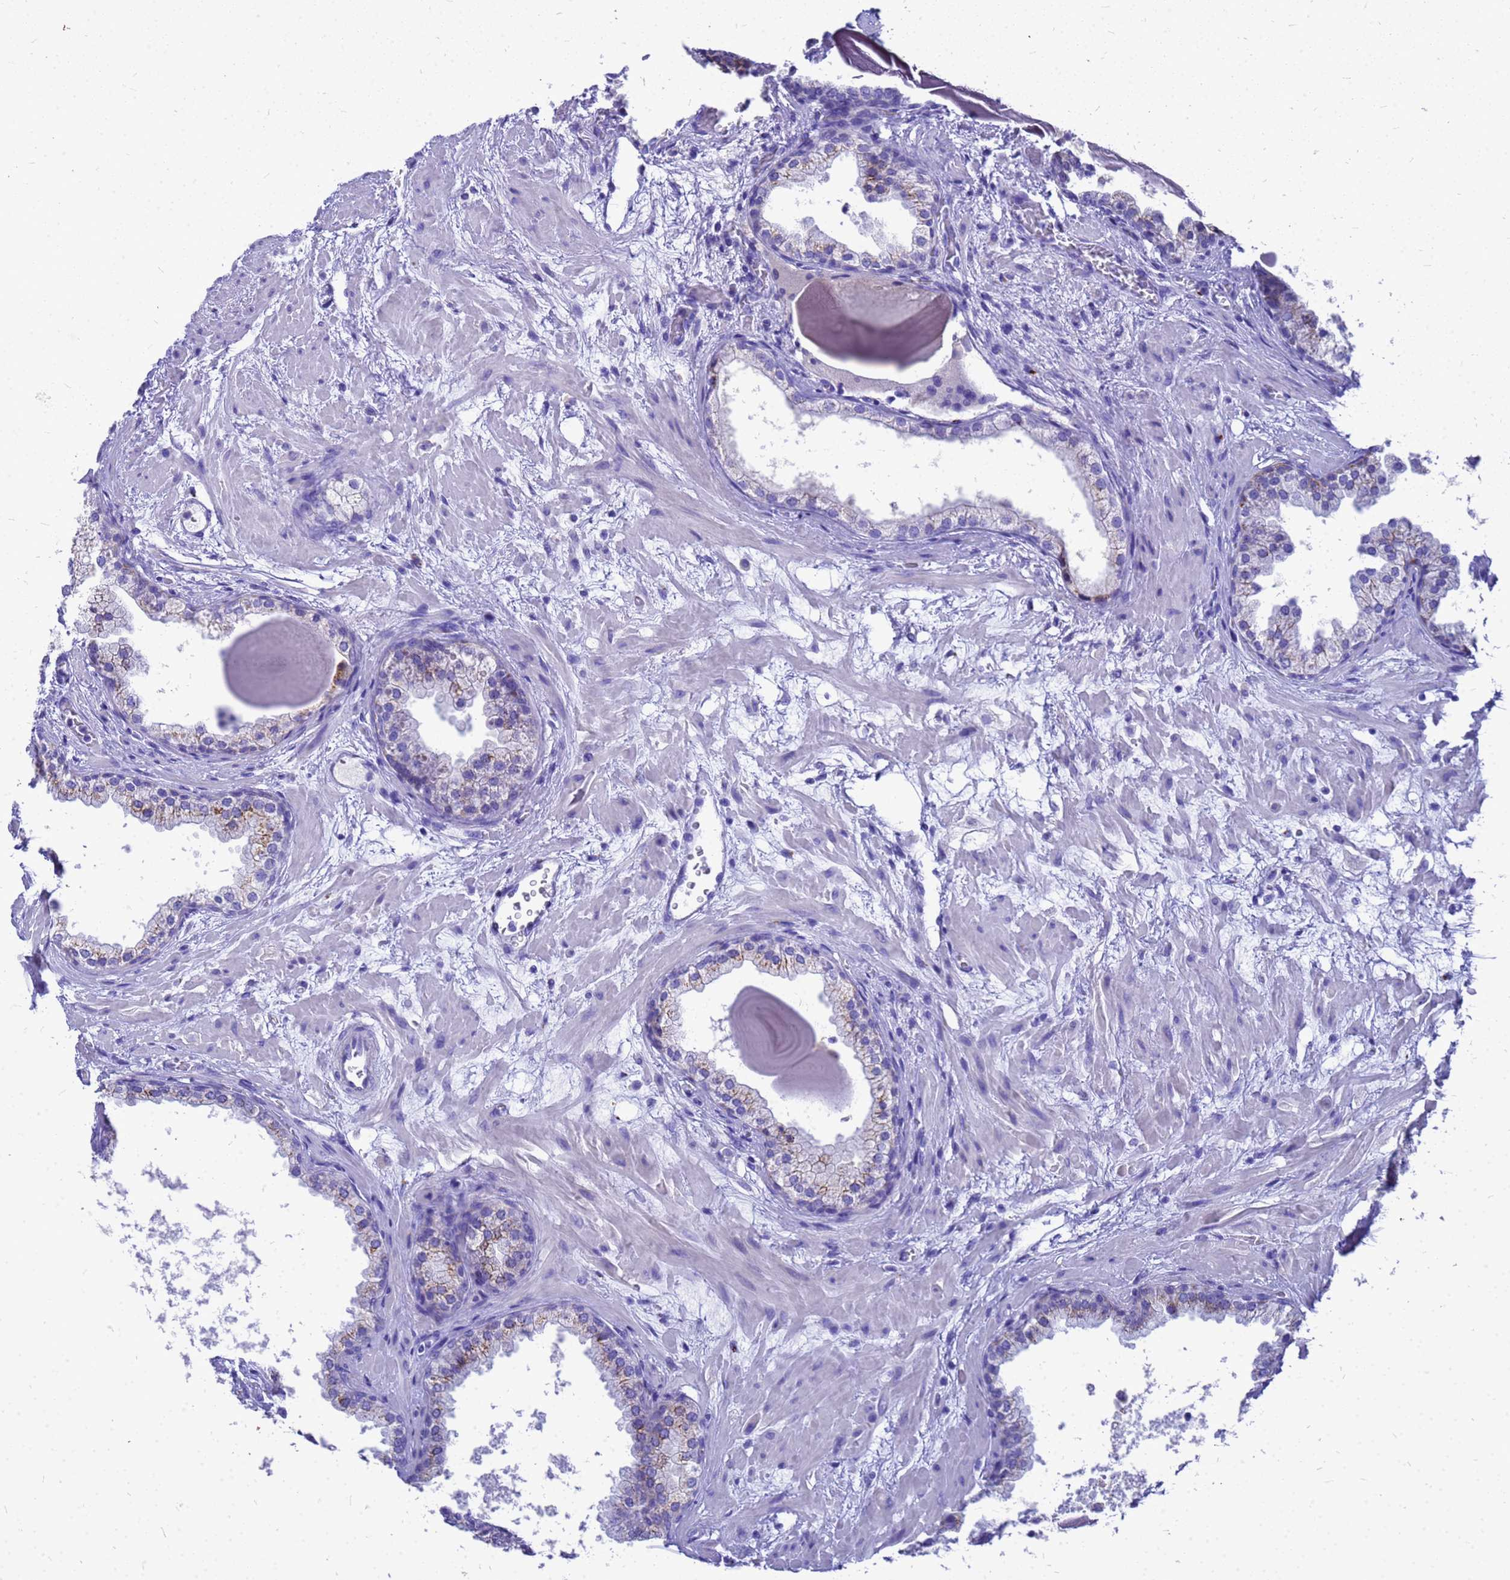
{"staining": {"intensity": "strong", "quantity": "<25%", "location": "cytoplasmic/membranous"}, "tissue": "prostate", "cell_type": "Glandular cells", "image_type": "normal", "snomed": [{"axis": "morphology", "description": "Normal tissue, NOS"}, {"axis": "topography", "description": "Prostate"}], "caption": "This micrograph shows normal prostate stained with immunohistochemistry (IHC) to label a protein in brown. The cytoplasmic/membranous of glandular cells show strong positivity for the protein. Nuclei are counter-stained blue.", "gene": "OR52E2", "patient": {"sex": "male", "age": 48}}